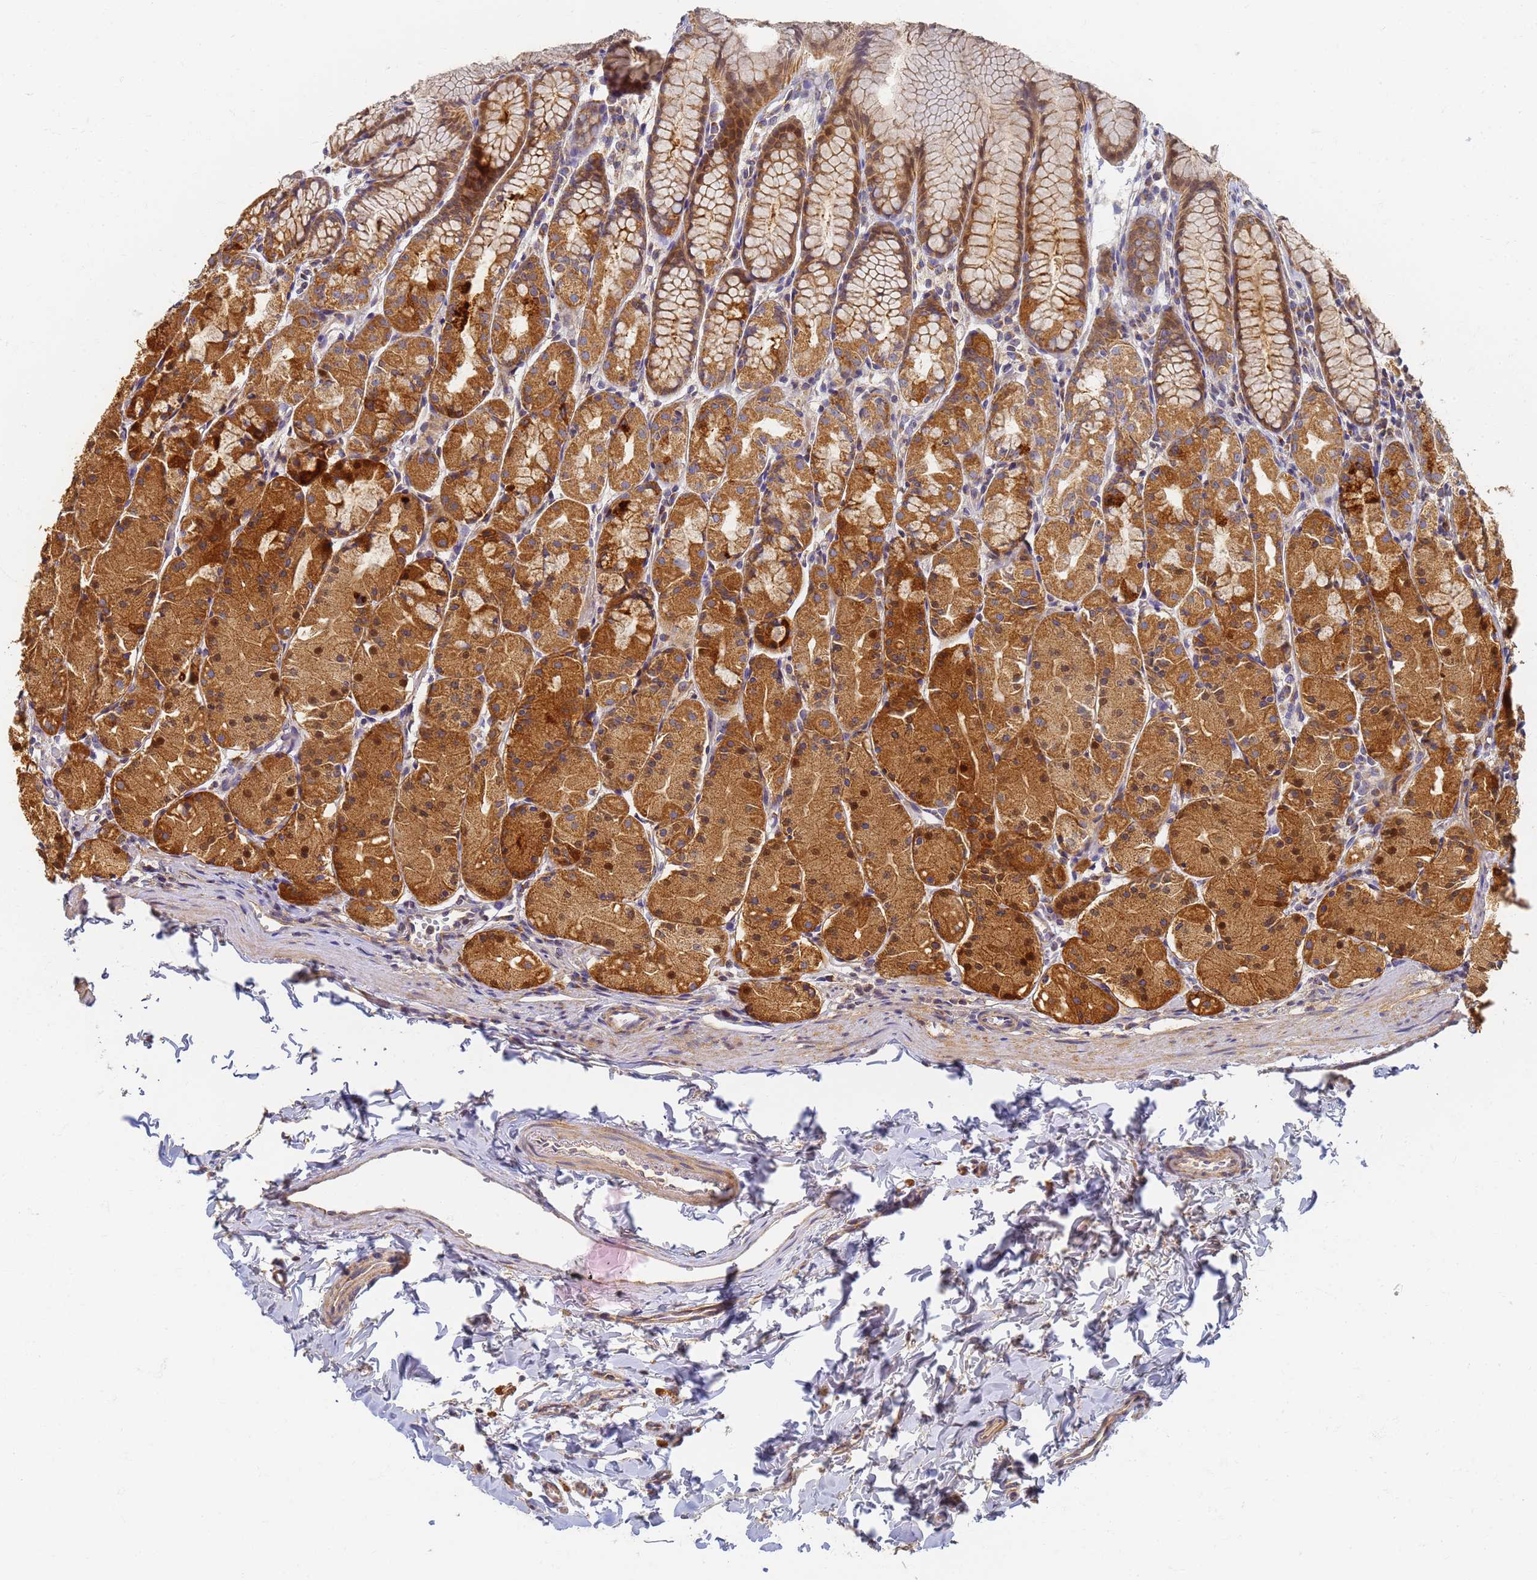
{"staining": {"intensity": "strong", "quantity": ">75%", "location": "cytoplasmic/membranous,nuclear"}, "tissue": "stomach", "cell_type": "Glandular cells", "image_type": "normal", "snomed": [{"axis": "morphology", "description": "Normal tissue, NOS"}, {"axis": "topography", "description": "Stomach, upper"}], "caption": "Protein expression analysis of benign stomach shows strong cytoplasmic/membranous,nuclear expression in approximately >75% of glandular cells.", "gene": "UTP23", "patient": {"sex": "male", "age": 47}}